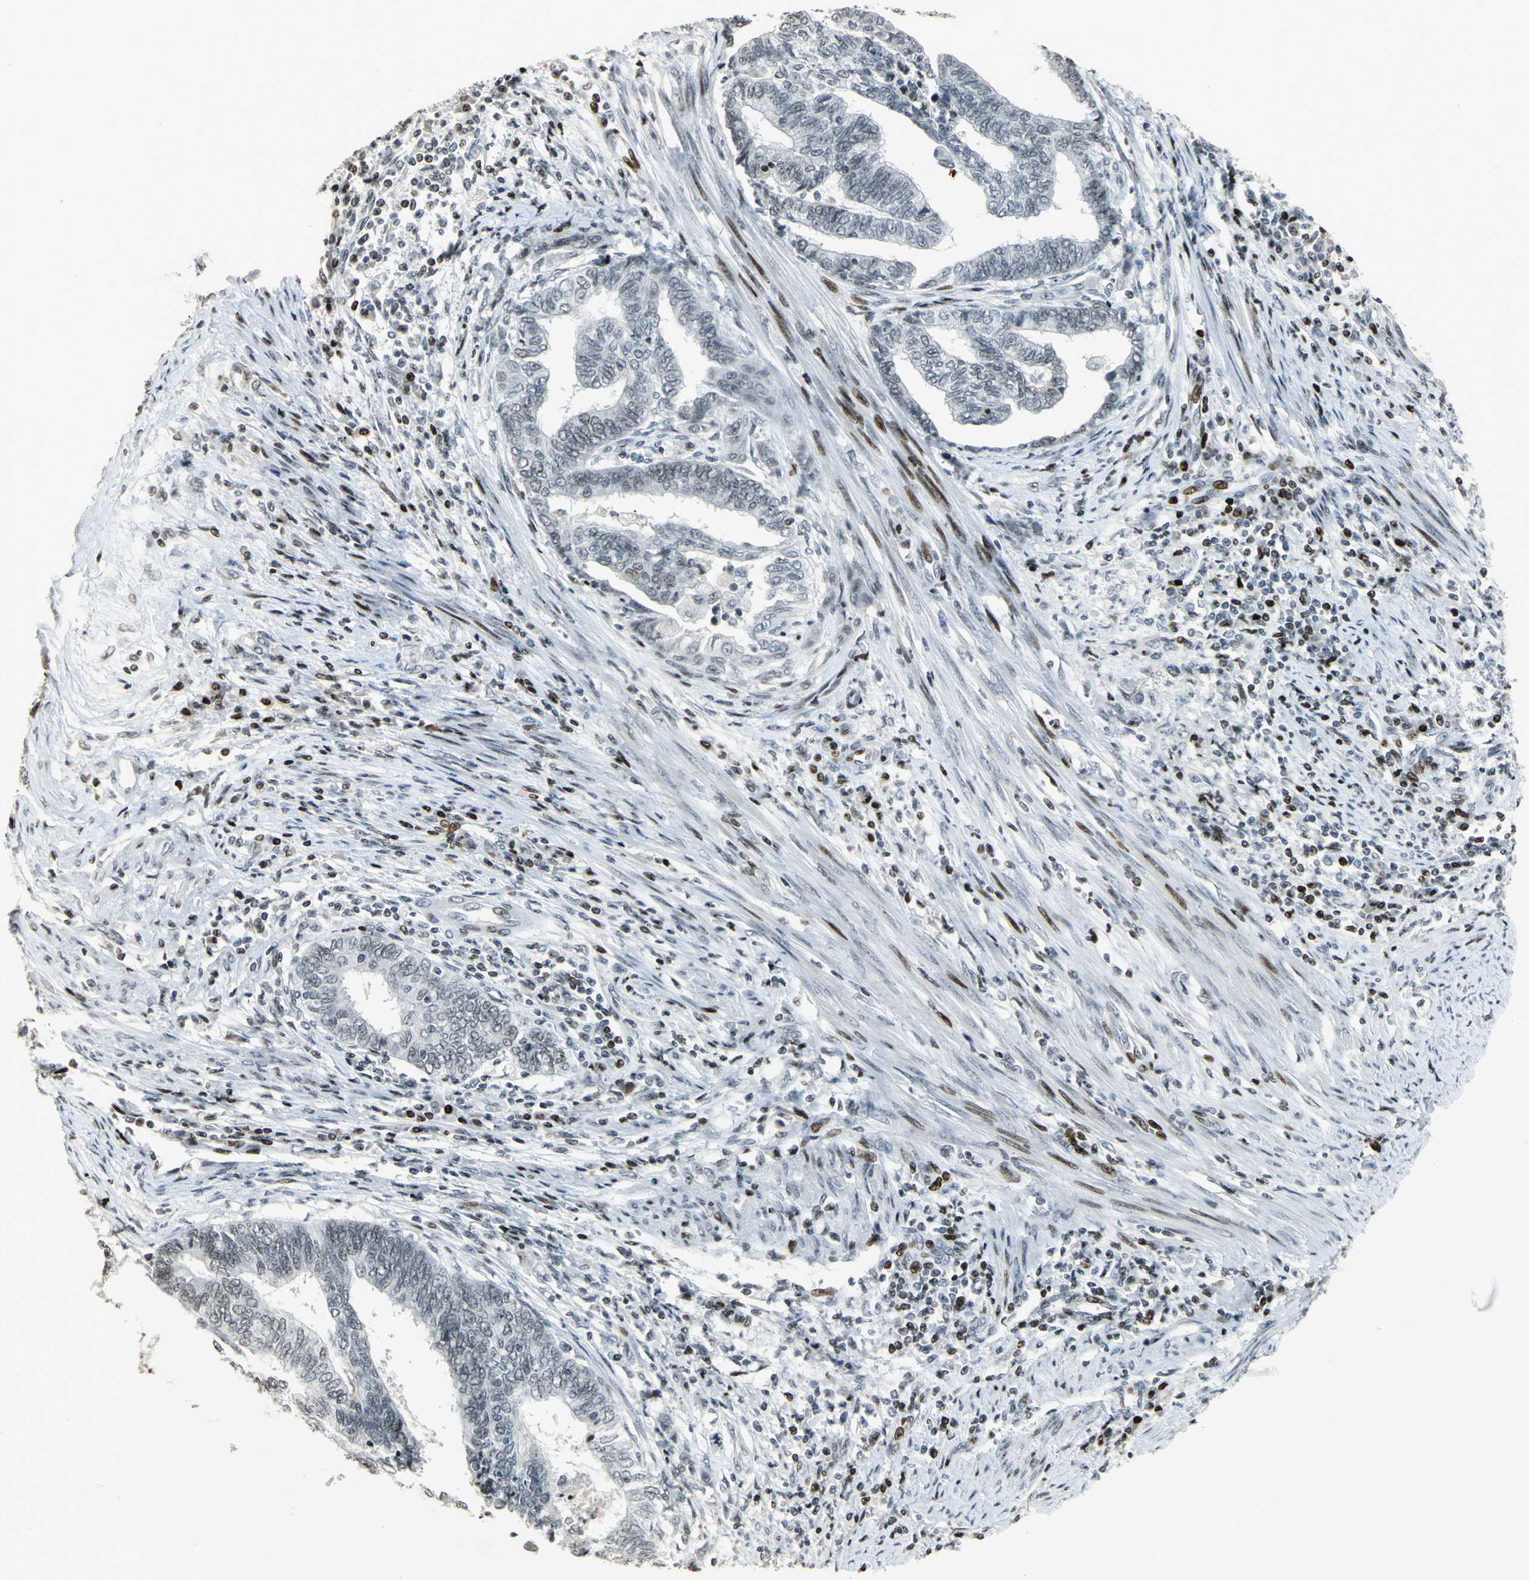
{"staining": {"intensity": "negative", "quantity": "none", "location": "none"}, "tissue": "endometrial cancer", "cell_type": "Tumor cells", "image_type": "cancer", "snomed": [{"axis": "morphology", "description": "Adenocarcinoma, NOS"}, {"axis": "topography", "description": "Uterus"}, {"axis": "topography", "description": "Endometrium"}], "caption": "Adenocarcinoma (endometrial) was stained to show a protein in brown. There is no significant staining in tumor cells.", "gene": "KDM1A", "patient": {"sex": "female", "age": 70}}